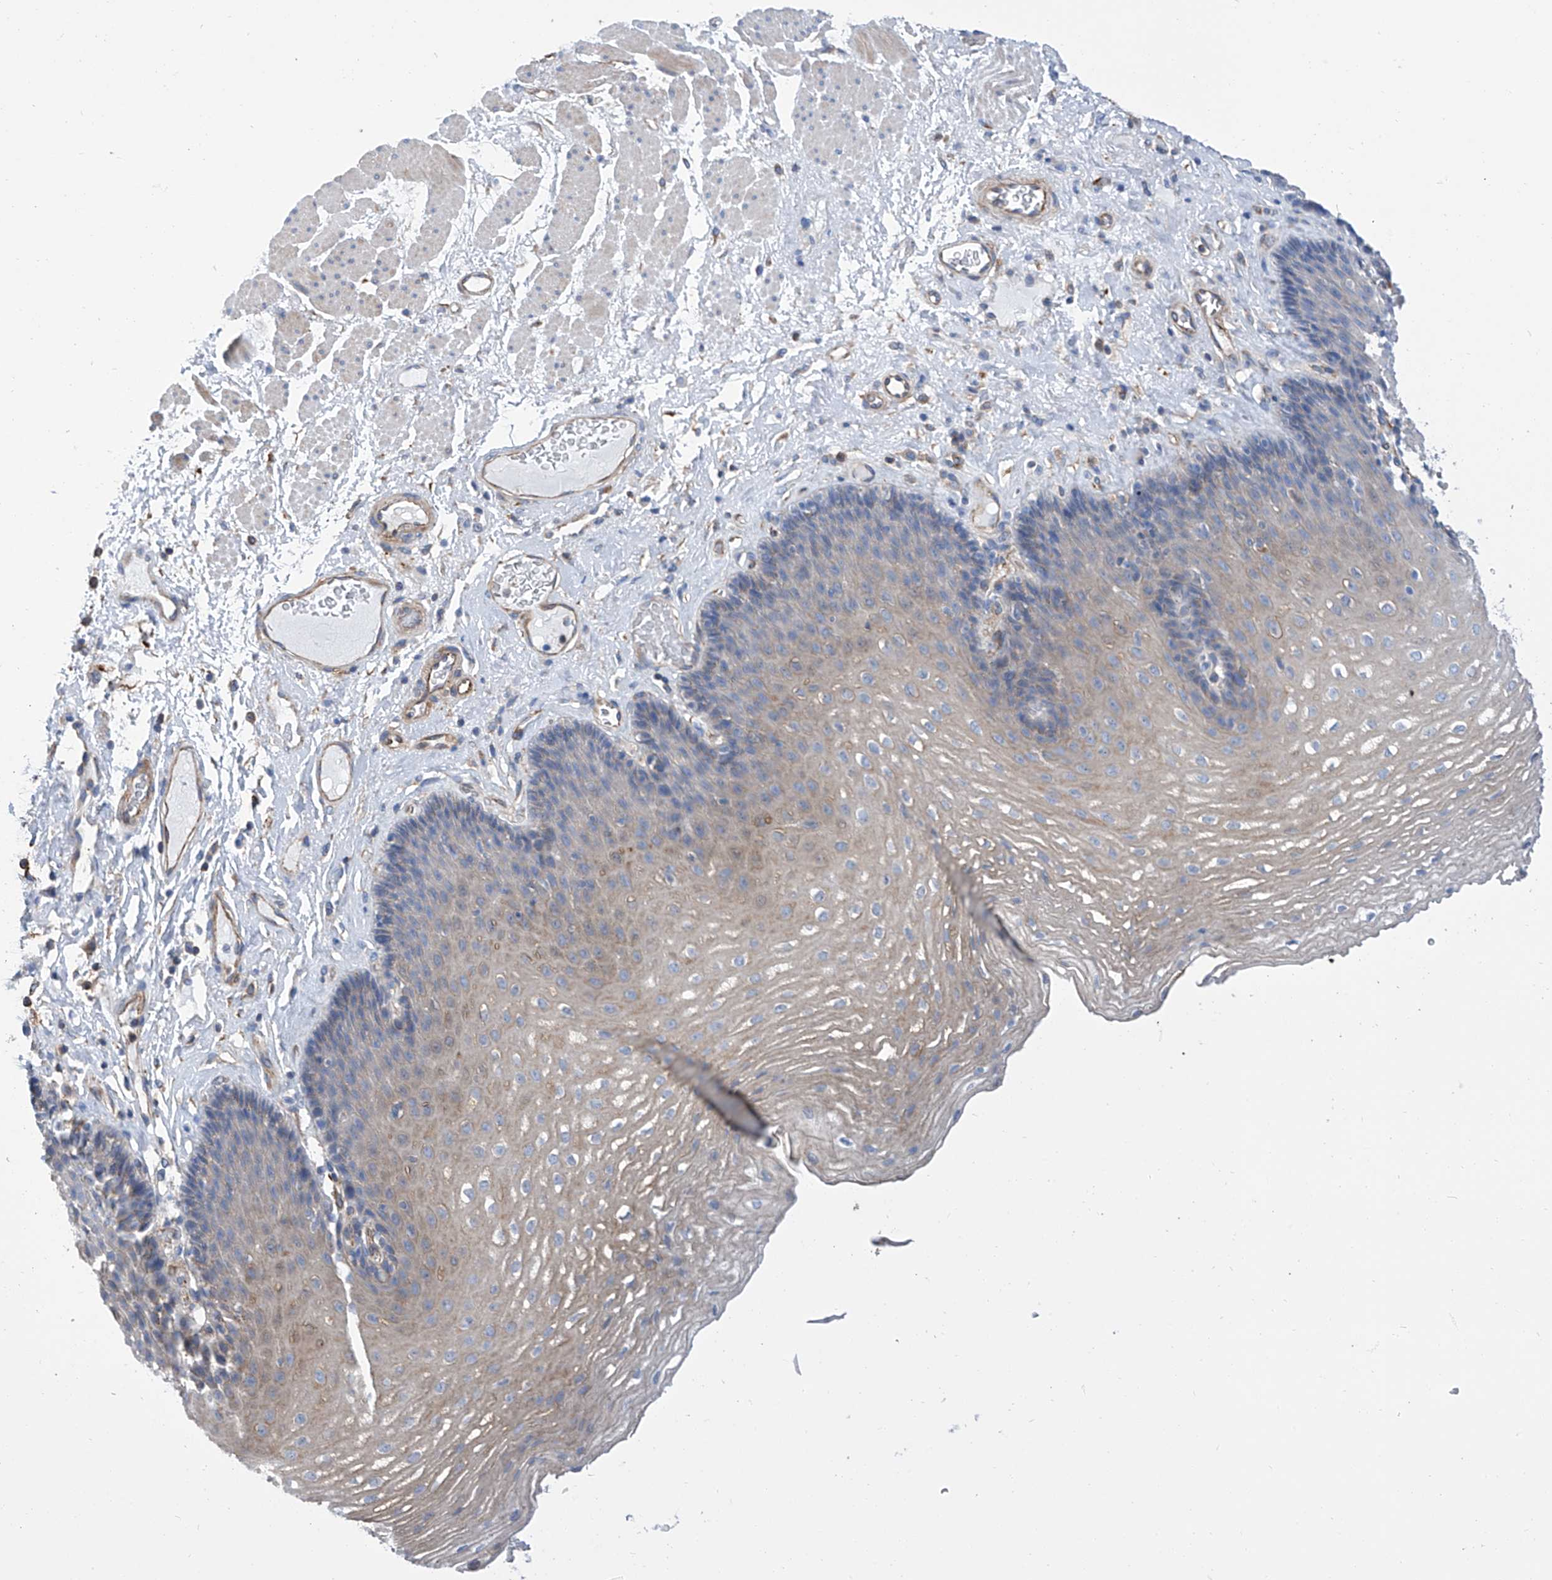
{"staining": {"intensity": "weak", "quantity": "25%-75%", "location": "cytoplasmic/membranous"}, "tissue": "esophagus", "cell_type": "Squamous epithelial cells", "image_type": "normal", "snomed": [{"axis": "morphology", "description": "Normal tissue, NOS"}, {"axis": "topography", "description": "Esophagus"}], "caption": "Benign esophagus was stained to show a protein in brown. There is low levels of weak cytoplasmic/membranous expression in approximately 25%-75% of squamous epithelial cells. (brown staining indicates protein expression, while blue staining denotes nuclei).", "gene": "GPT", "patient": {"sex": "female", "age": 66}}